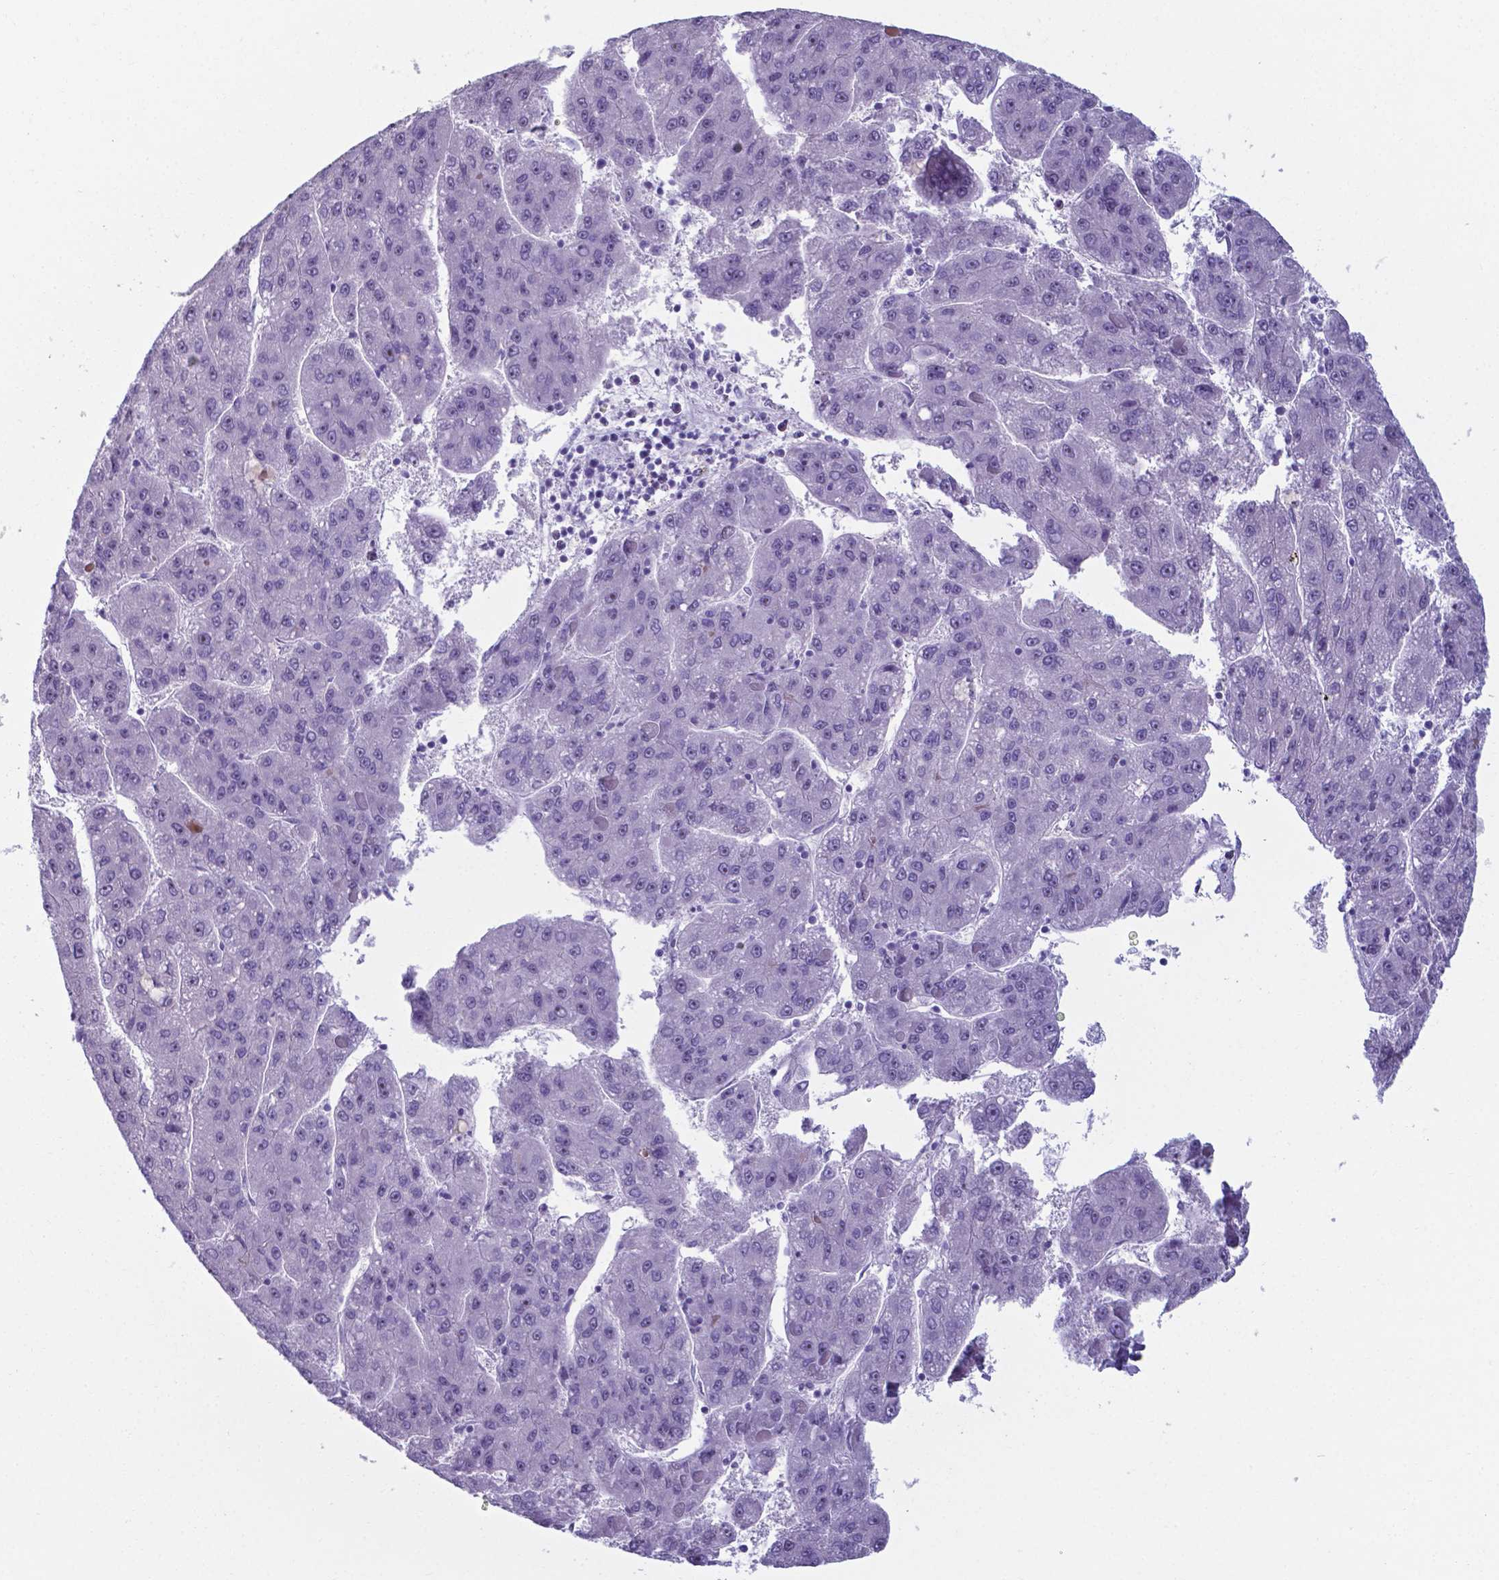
{"staining": {"intensity": "negative", "quantity": "none", "location": "none"}, "tissue": "liver cancer", "cell_type": "Tumor cells", "image_type": "cancer", "snomed": [{"axis": "morphology", "description": "Carcinoma, Hepatocellular, NOS"}, {"axis": "topography", "description": "Liver"}], "caption": "There is no significant positivity in tumor cells of hepatocellular carcinoma (liver).", "gene": "AP5B1", "patient": {"sex": "female", "age": 82}}